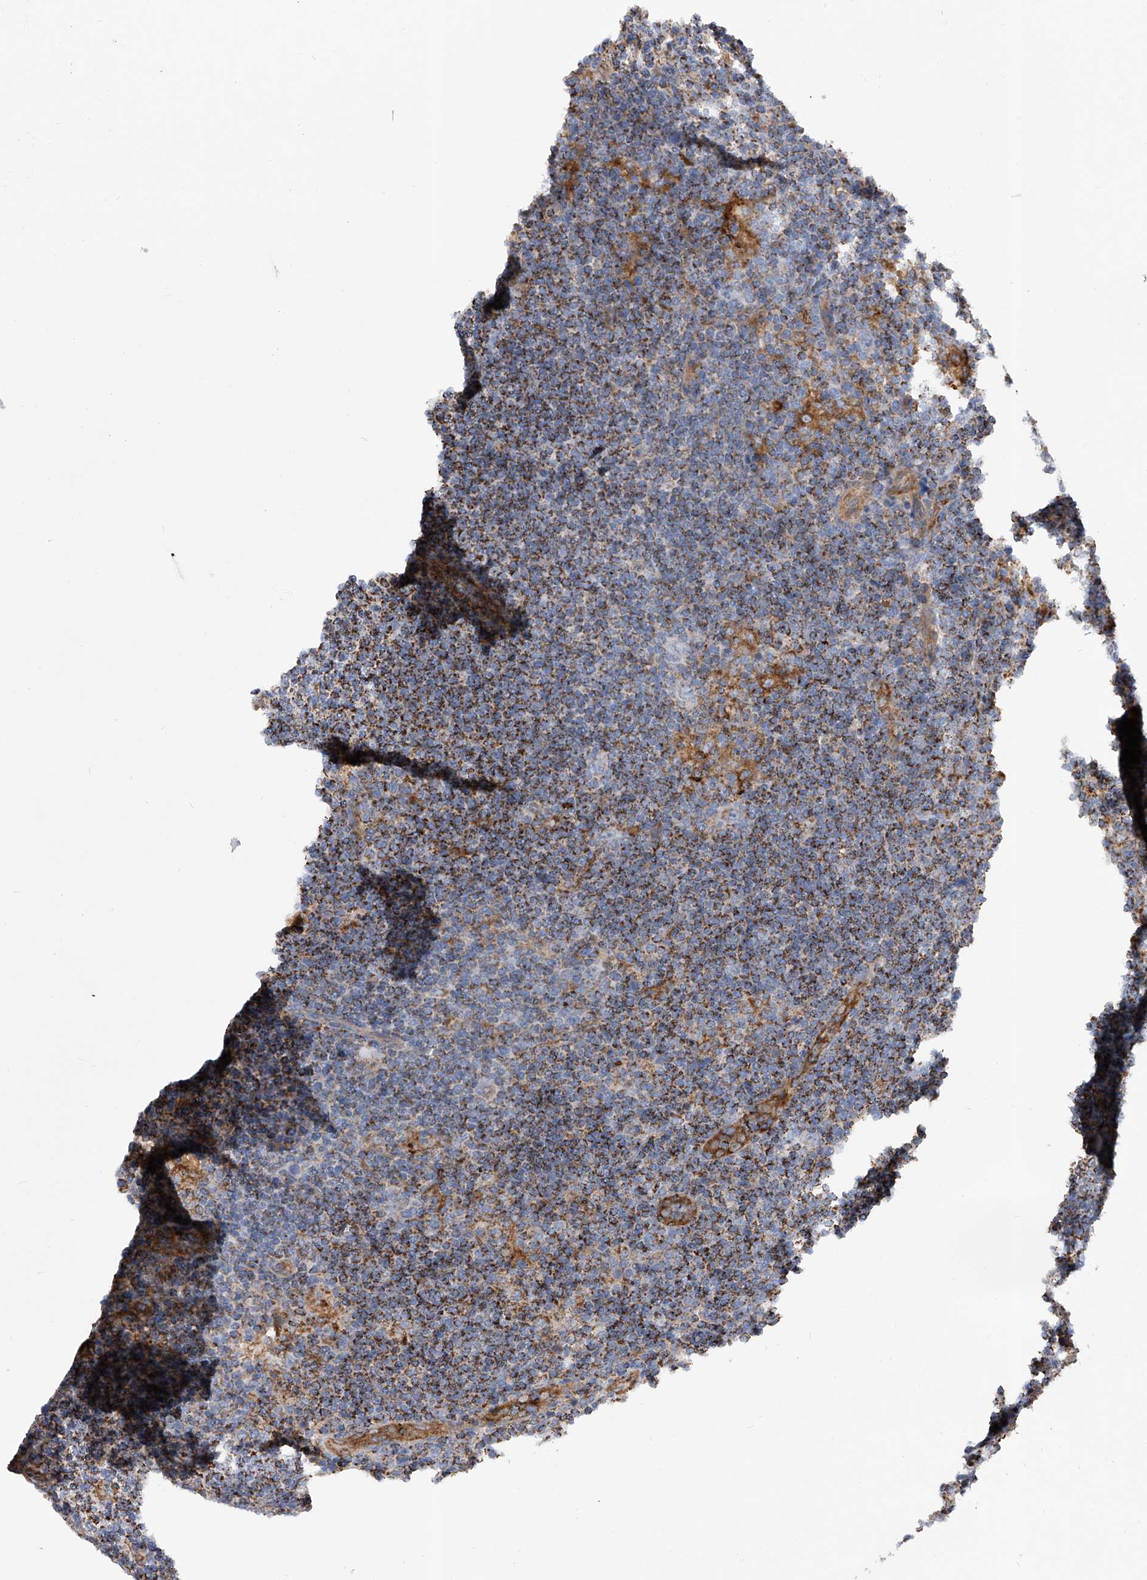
{"staining": {"intensity": "negative", "quantity": "none", "location": "none"}, "tissue": "lymphoma", "cell_type": "Tumor cells", "image_type": "cancer", "snomed": [{"axis": "morphology", "description": "Hodgkin's disease, NOS"}, {"axis": "topography", "description": "Lymph node"}], "caption": "An immunohistochemistry photomicrograph of Hodgkin's disease is shown. There is no staining in tumor cells of Hodgkin's disease.", "gene": "PDSS2", "patient": {"sex": "female", "age": 57}}